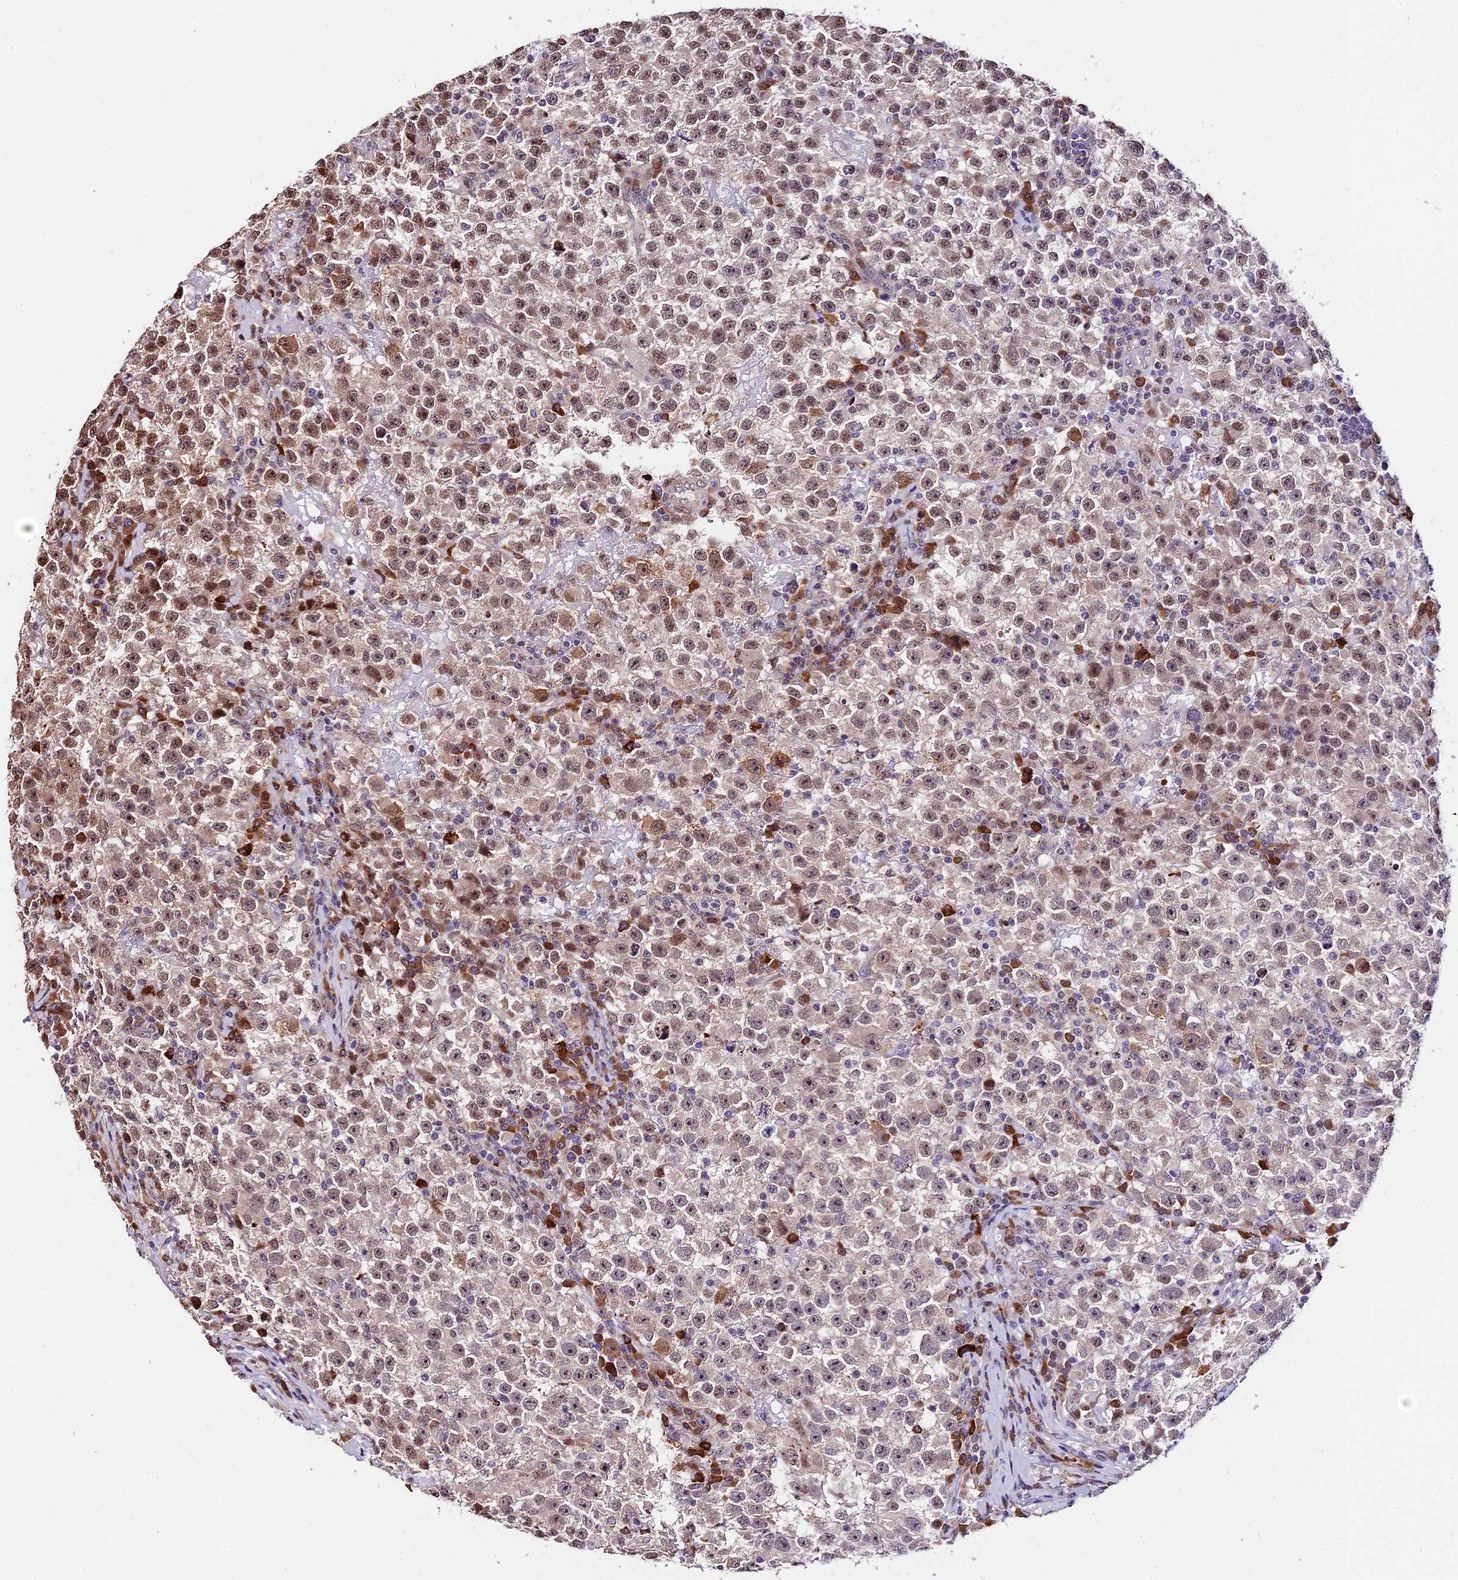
{"staining": {"intensity": "moderate", "quantity": "25%-75%", "location": "nuclear"}, "tissue": "testis cancer", "cell_type": "Tumor cells", "image_type": "cancer", "snomed": [{"axis": "morphology", "description": "Seminoma, NOS"}, {"axis": "topography", "description": "Testis"}], "caption": "This photomicrograph demonstrates testis cancer (seminoma) stained with immunohistochemistry to label a protein in brown. The nuclear of tumor cells show moderate positivity for the protein. Nuclei are counter-stained blue.", "gene": "HERPUD1", "patient": {"sex": "male", "age": 22}}